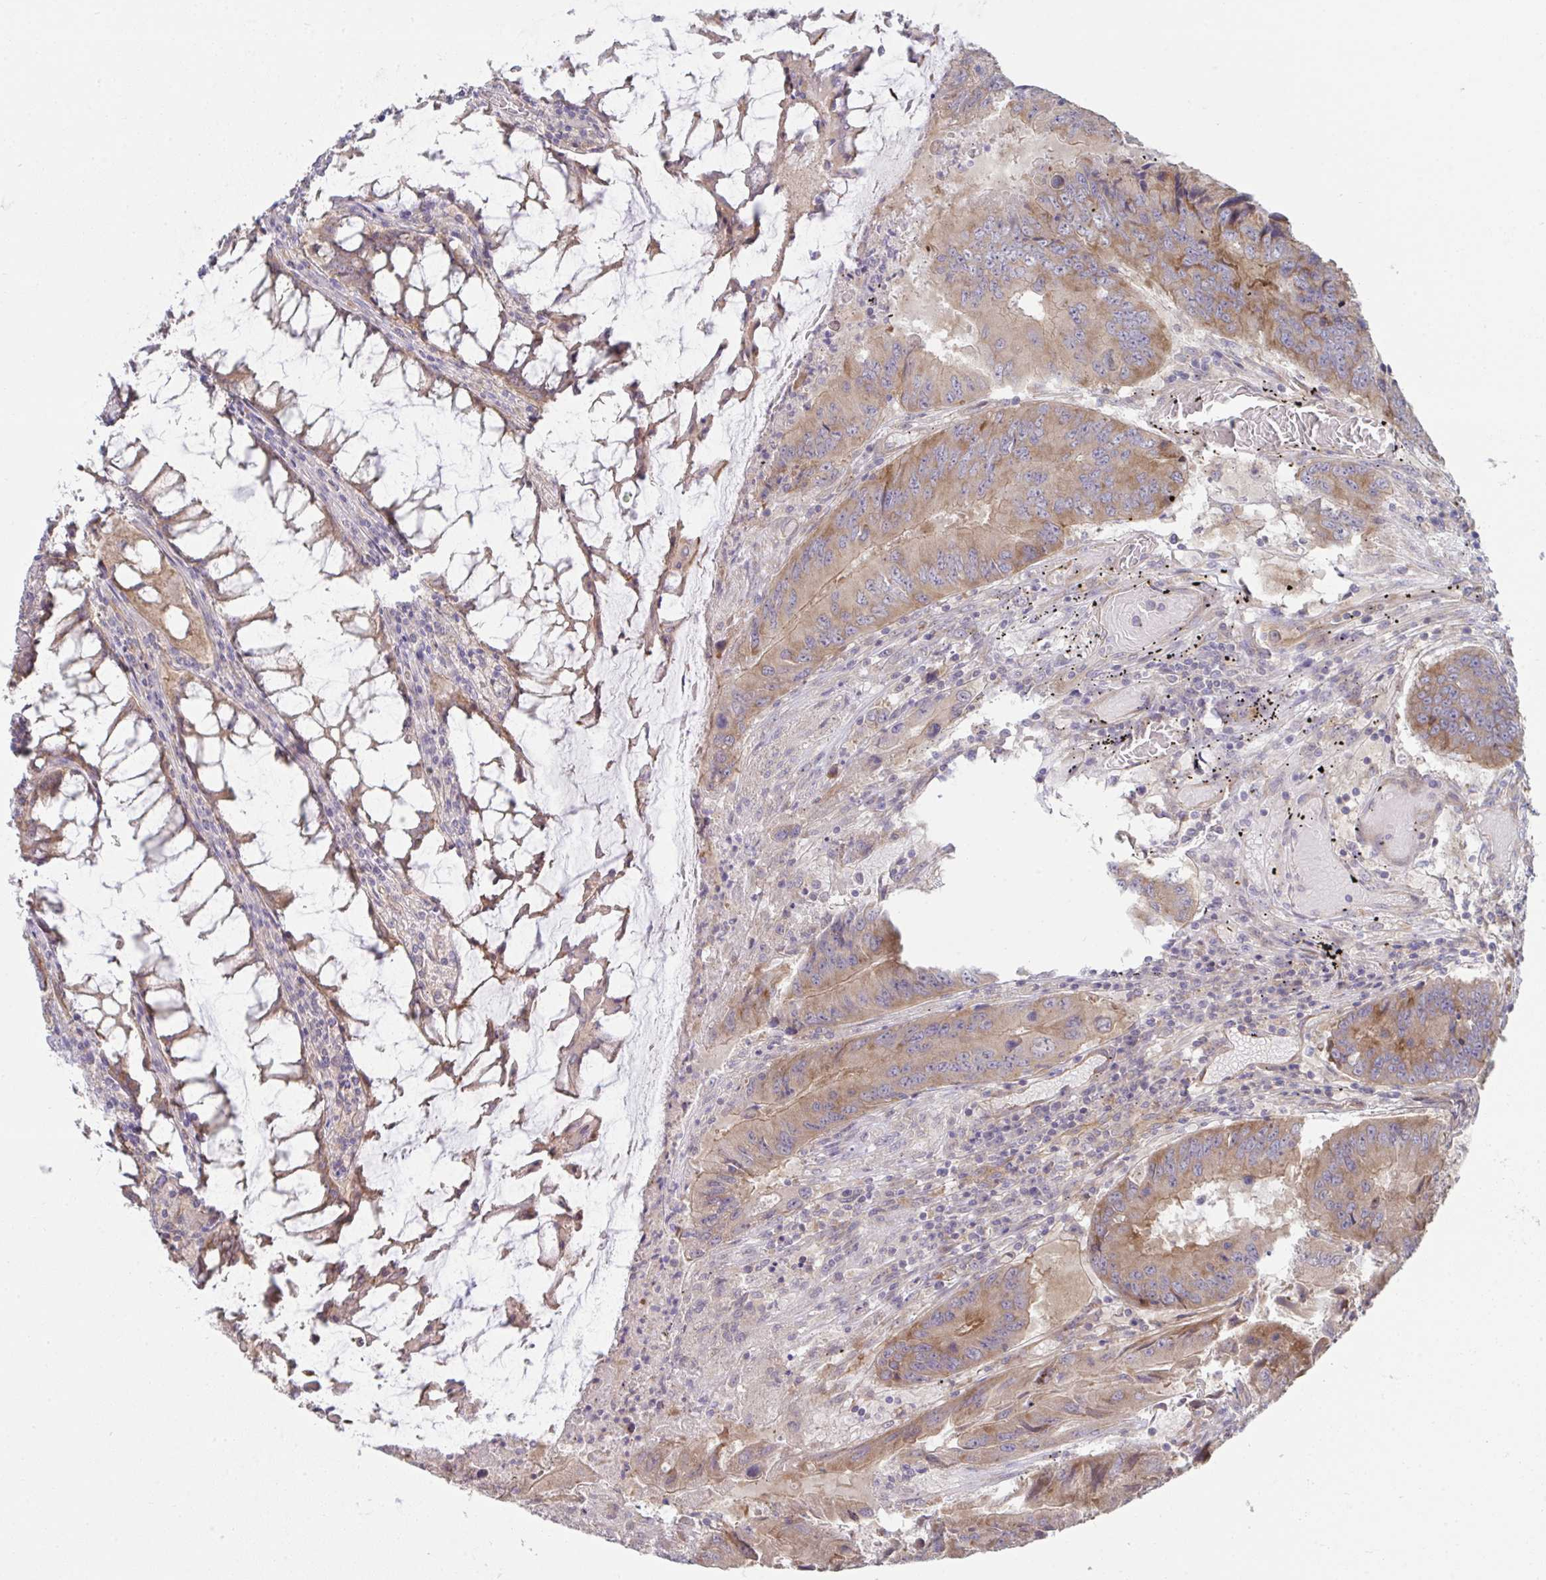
{"staining": {"intensity": "moderate", "quantity": ">75%", "location": "cytoplasmic/membranous"}, "tissue": "colorectal cancer", "cell_type": "Tumor cells", "image_type": "cancer", "snomed": [{"axis": "morphology", "description": "Adenocarcinoma, NOS"}, {"axis": "topography", "description": "Colon"}], "caption": "IHC (DAB) staining of colorectal cancer demonstrates moderate cytoplasmic/membranous protein staining in about >75% of tumor cells.", "gene": "CASP9", "patient": {"sex": "male", "age": 53}}